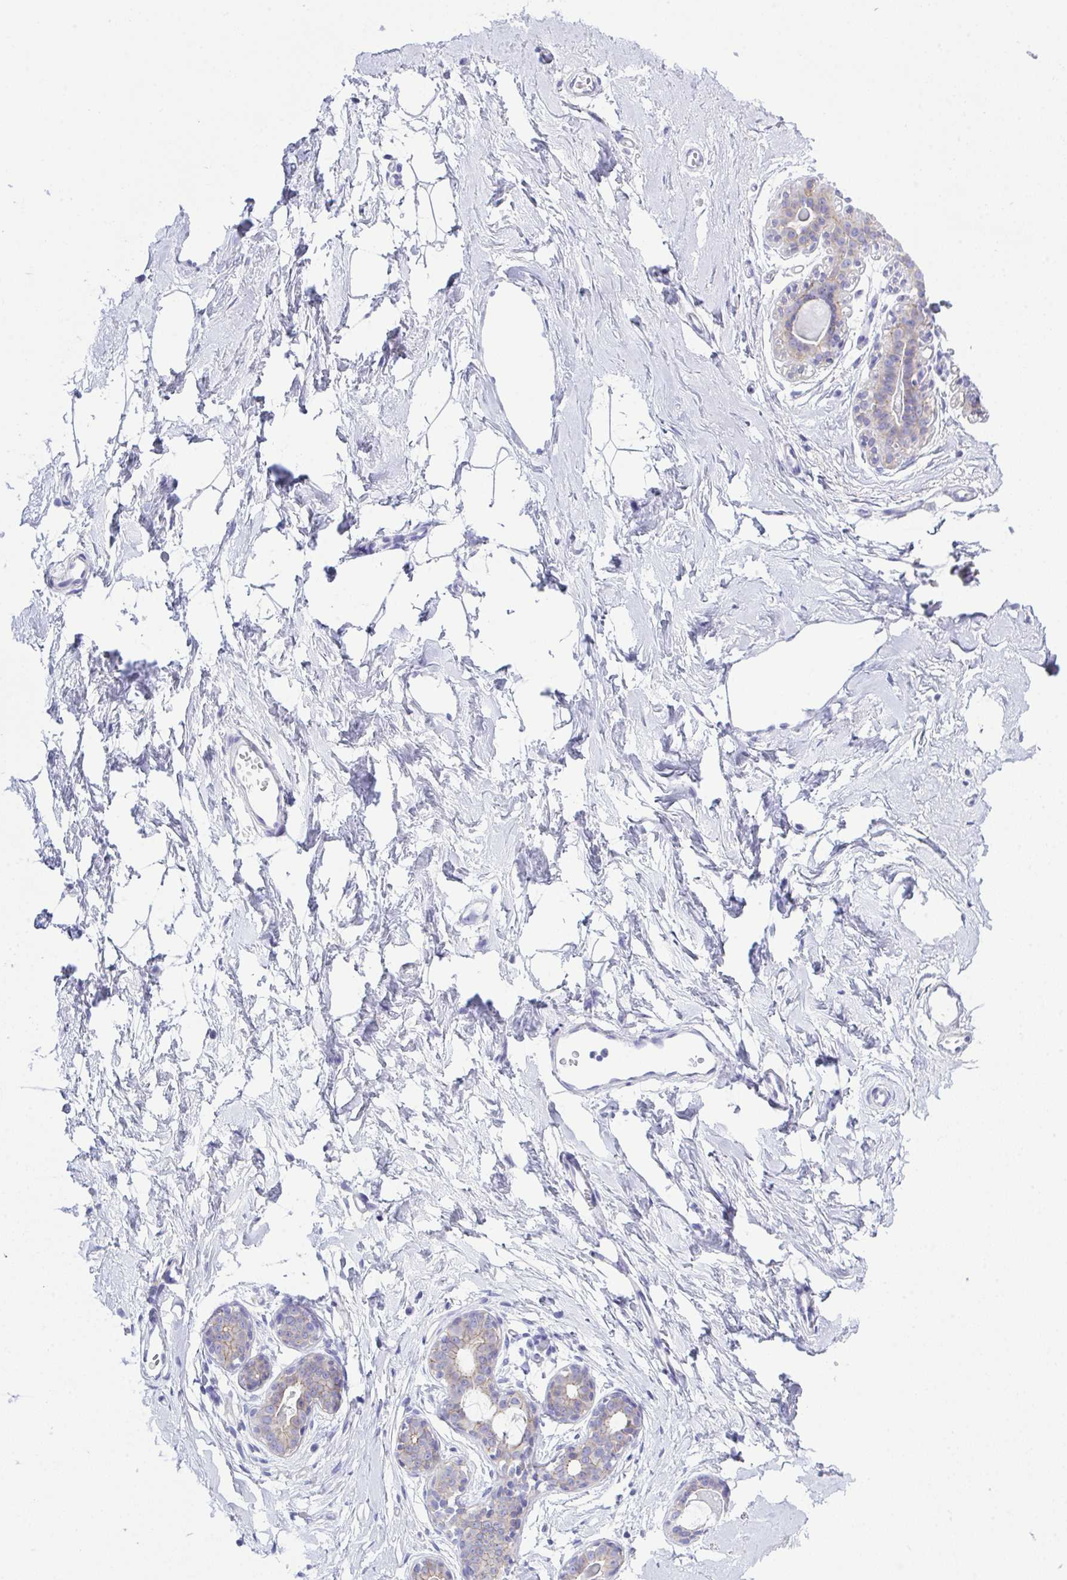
{"staining": {"intensity": "negative", "quantity": "none", "location": "none"}, "tissue": "breast", "cell_type": "Adipocytes", "image_type": "normal", "snomed": [{"axis": "morphology", "description": "Normal tissue, NOS"}, {"axis": "topography", "description": "Breast"}], "caption": "IHC histopathology image of benign human breast stained for a protein (brown), which displays no positivity in adipocytes. (Immunohistochemistry (ihc), brightfield microscopy, high magnification).", "gene": "GLB1L2", "patient": {"sex": "female", "age": 45}}